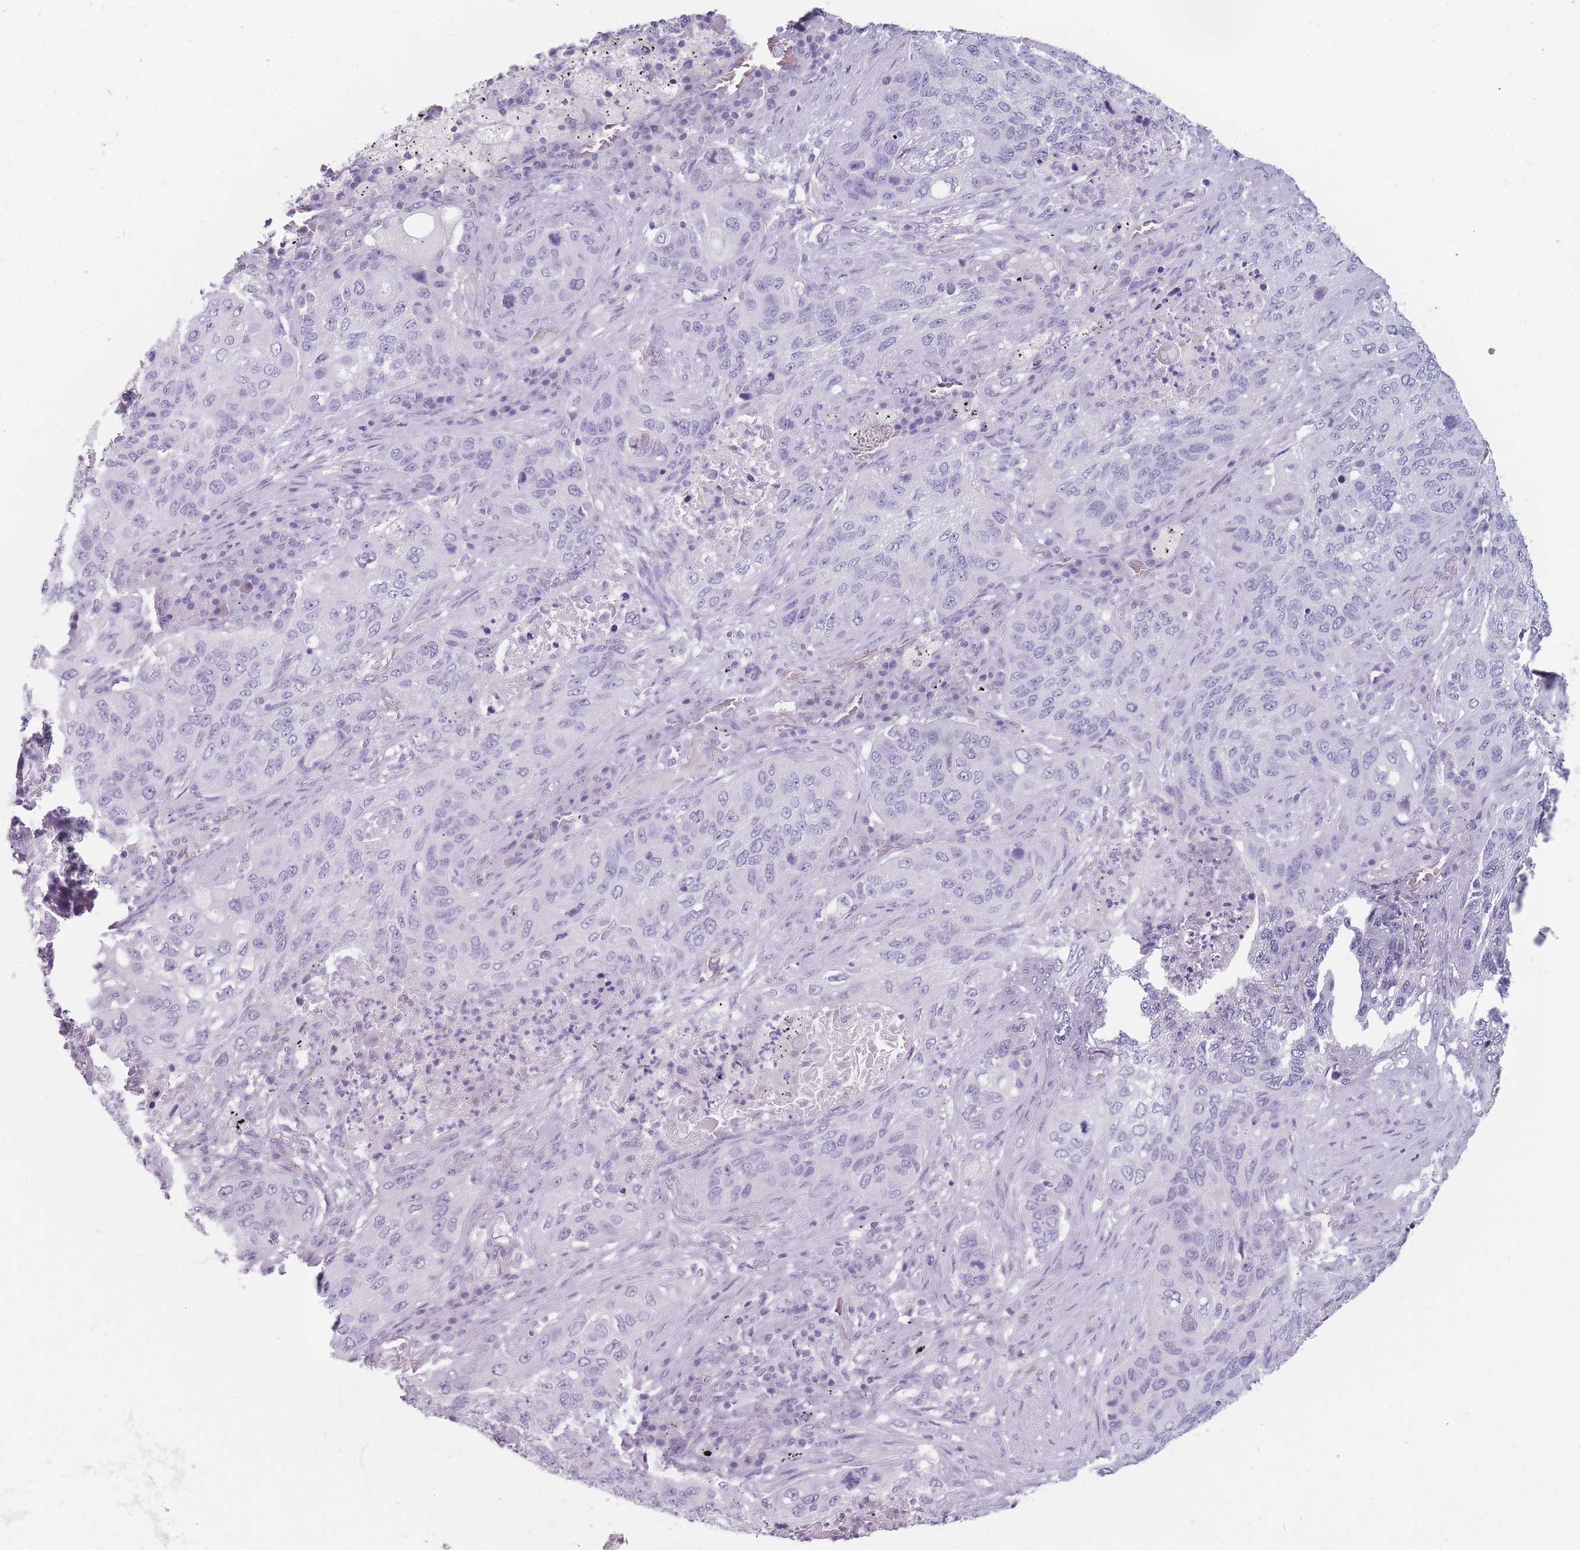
{"staining": {"intensity": "negative", "quantity": "none", "location": "none"}, "tissue": "lung cancer", "cell_type": "Tumor cells", "image_type": "cancer", "snomed": [{"axis": "morphology", "description": "Squamous cell carcinoma, NOS"}, {"axis": "topography", "description": "Lung"}], "caption": "Lung cancer stained for a protein using immunohistochemistry displays no expression tumor cells.", "gene": "CCNO", "patient": {"sex": "female", "age": 63}}